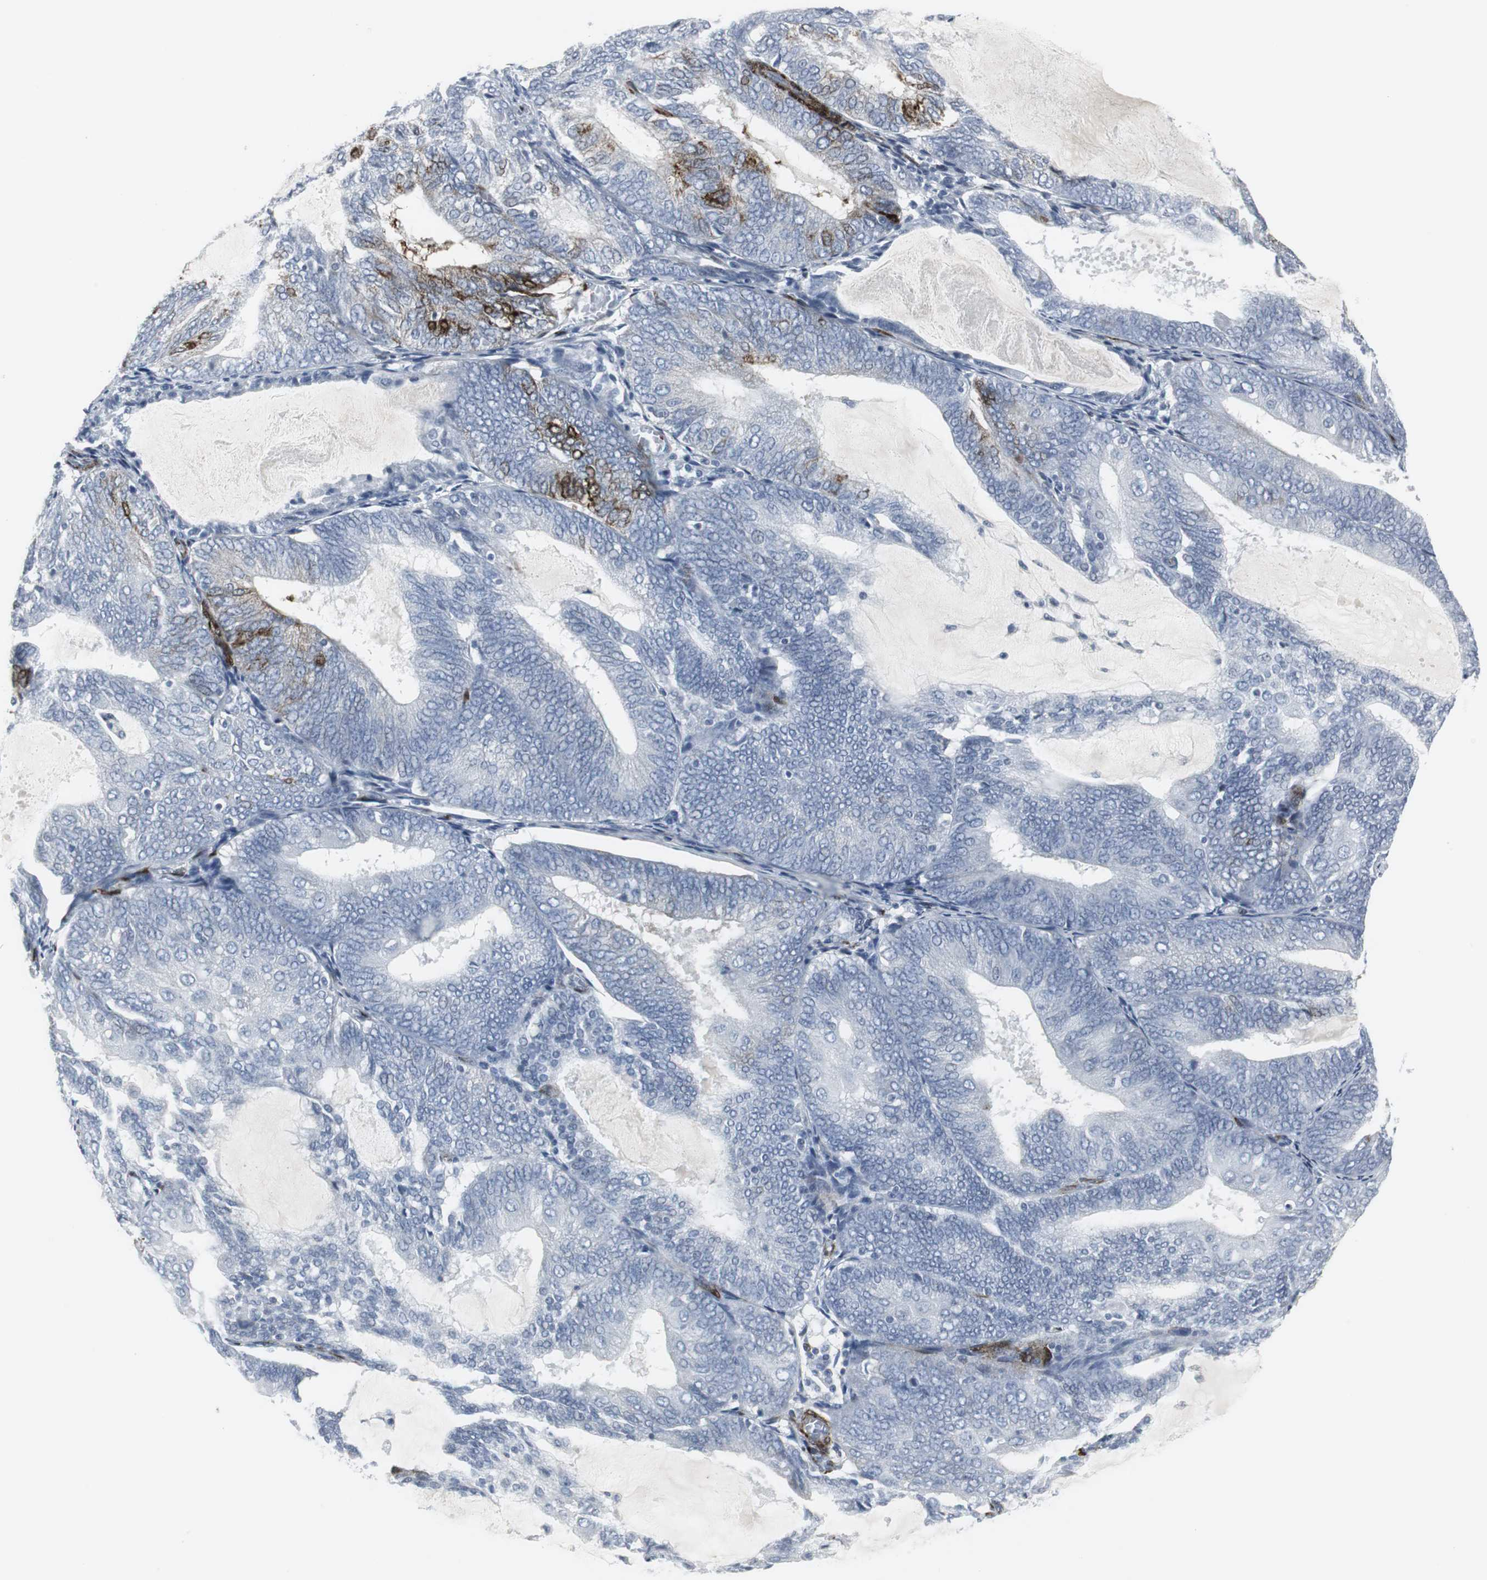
{"staining": {"intensity": "strong", "quantity": "<25%", "location": "cytoplasmic/membranous"}, "tissue": "endometrial cancer", "cell_type": "Tumor cells", "image_type": "cancer", "snomed": [{"axis": "morphology", "description": "Adenocarcinoma, NOS"}, {"axis": "topography", "description": "Endometrium"}], "caption": "Adenocarcinoma (endometrial) tissue displays strong cytoplasmic/membranous staining in about <25% of tumor cells, visualized by immunohistochemistry.", "gene": "PPP1R14A", "patient": {"sex": "female", "age": 81}}